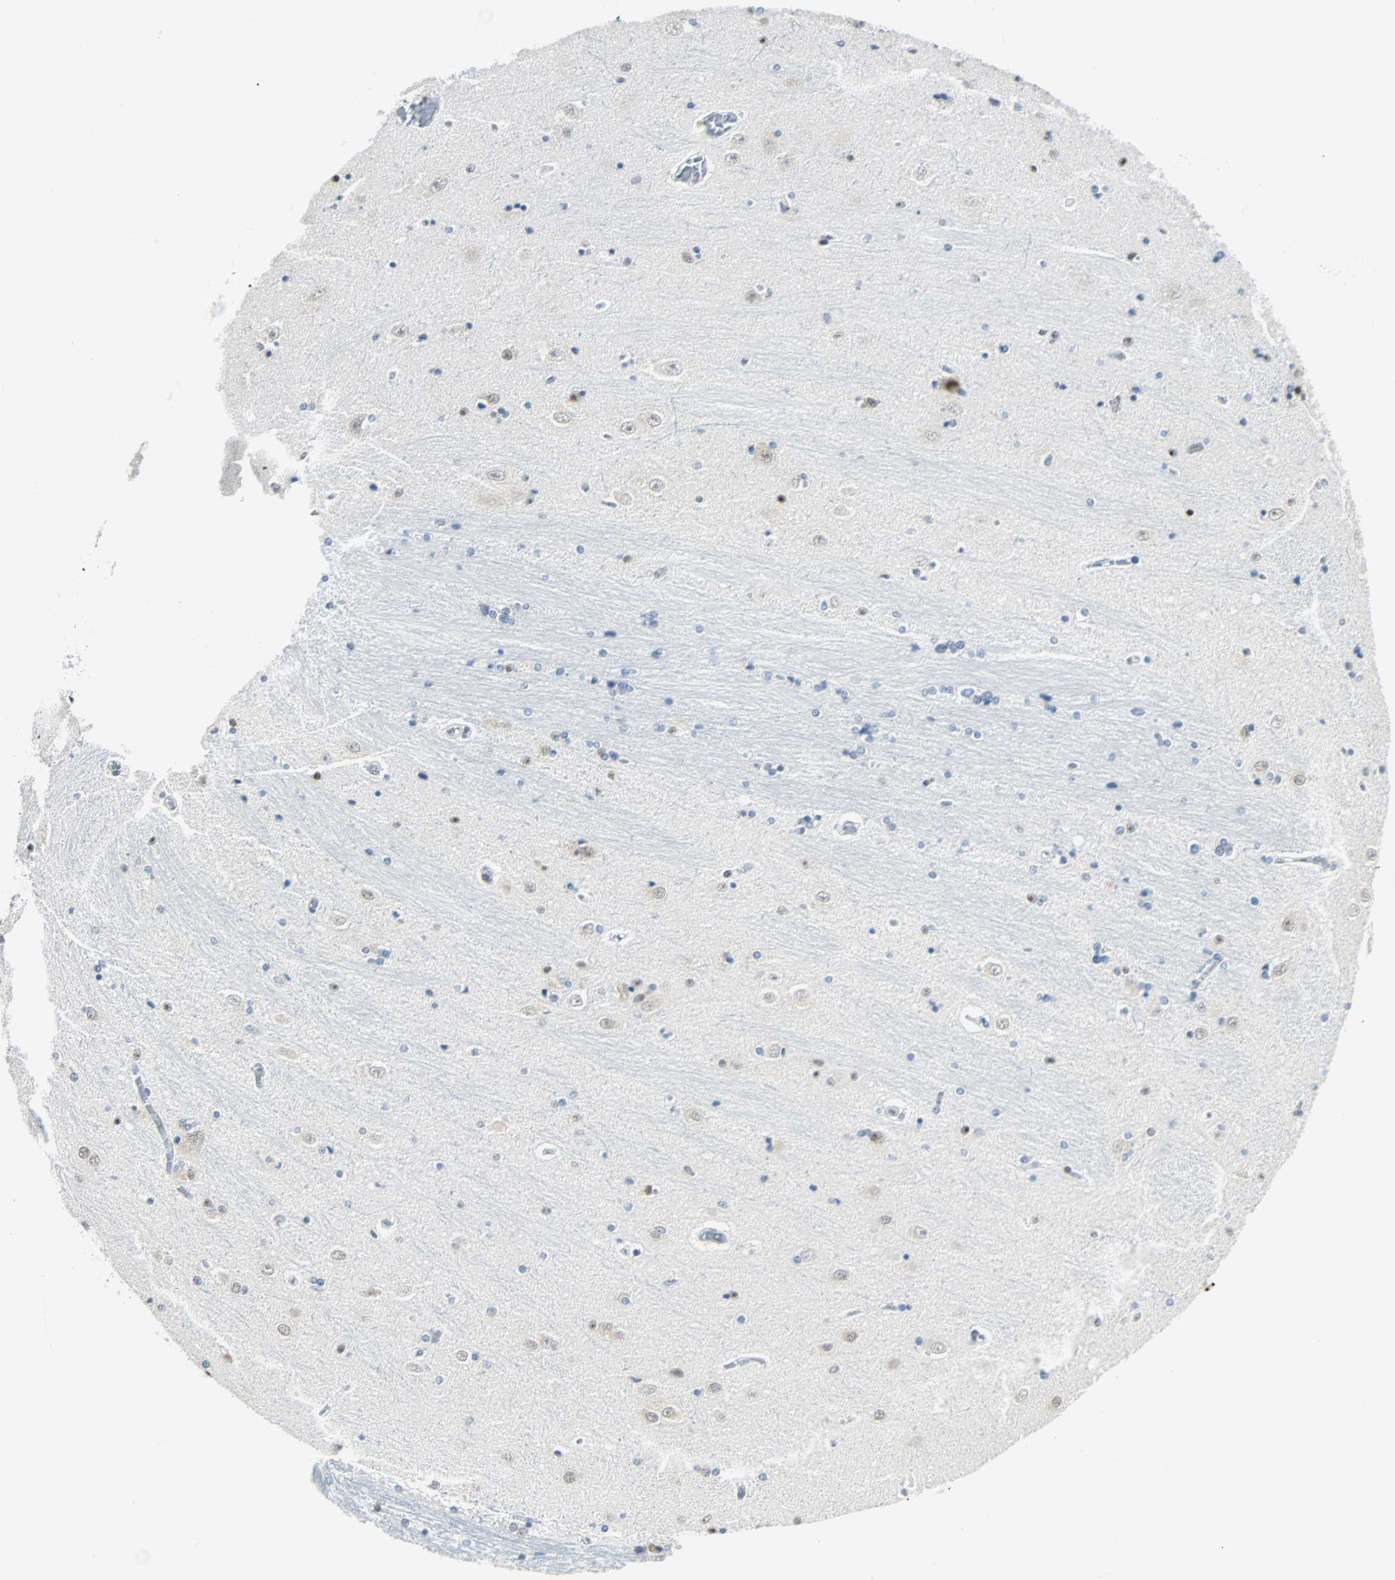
{"staining": {"intensity": "negative", "quantity": "none", "location": "none"}, "tissue": "hippocampus", "cell_type": "Glial cells", "image_type": "normal", "snomed": [{"axis": "morphology", "description": "Normal tissue, NOS"}, {"axis": "topography", "description": "Hippocampus"}], "caption": "The photomicrograph reveals no staining of glial cells in benign hippocampus. The staining is performed using DAB (3,3'-diaminobenzidine) brown chromogen with nuclei counter-stained in using hematoxylin.", "gene": "NELFE", "patient": {"sex": "female", "age": 54}}